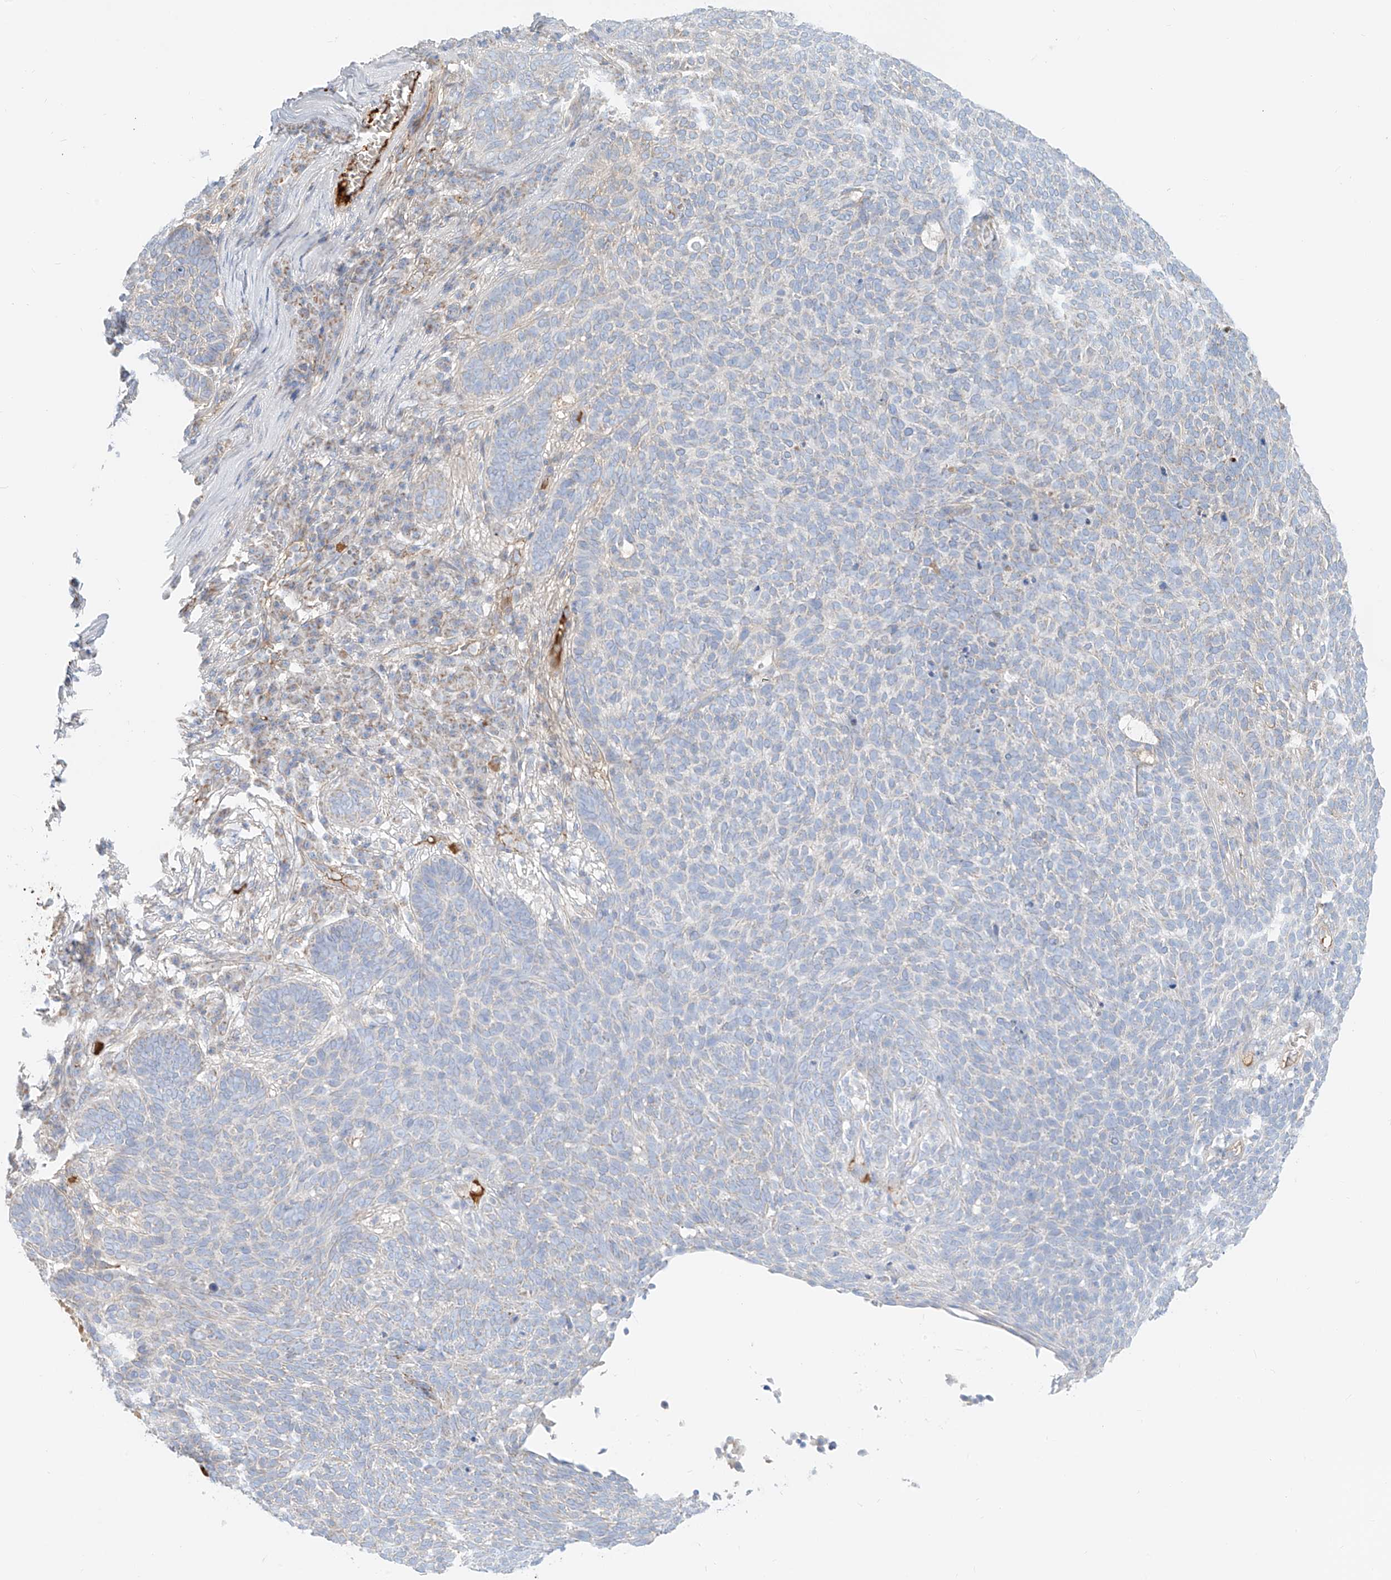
{"staining": {"intensity": "negative", "quantity": "none", "location": "none"}, "tissue": "skin cancer", "cell_type": "Tumor cells", "image_type": "cancer", "snomed": [{"axis": "morphology", "description": "Squamous cell carcinoma, NOS"}, {"axis": "topography", "description": "Skin"}], "caption": "Tumor cells are negative for brown protein staining in skin cancer. (DAB (3,3'-diaminobenzidine) IHC, high magnification).", "gene": "OCSTAMP", "patient": {"sex": "female", "age": 90}}